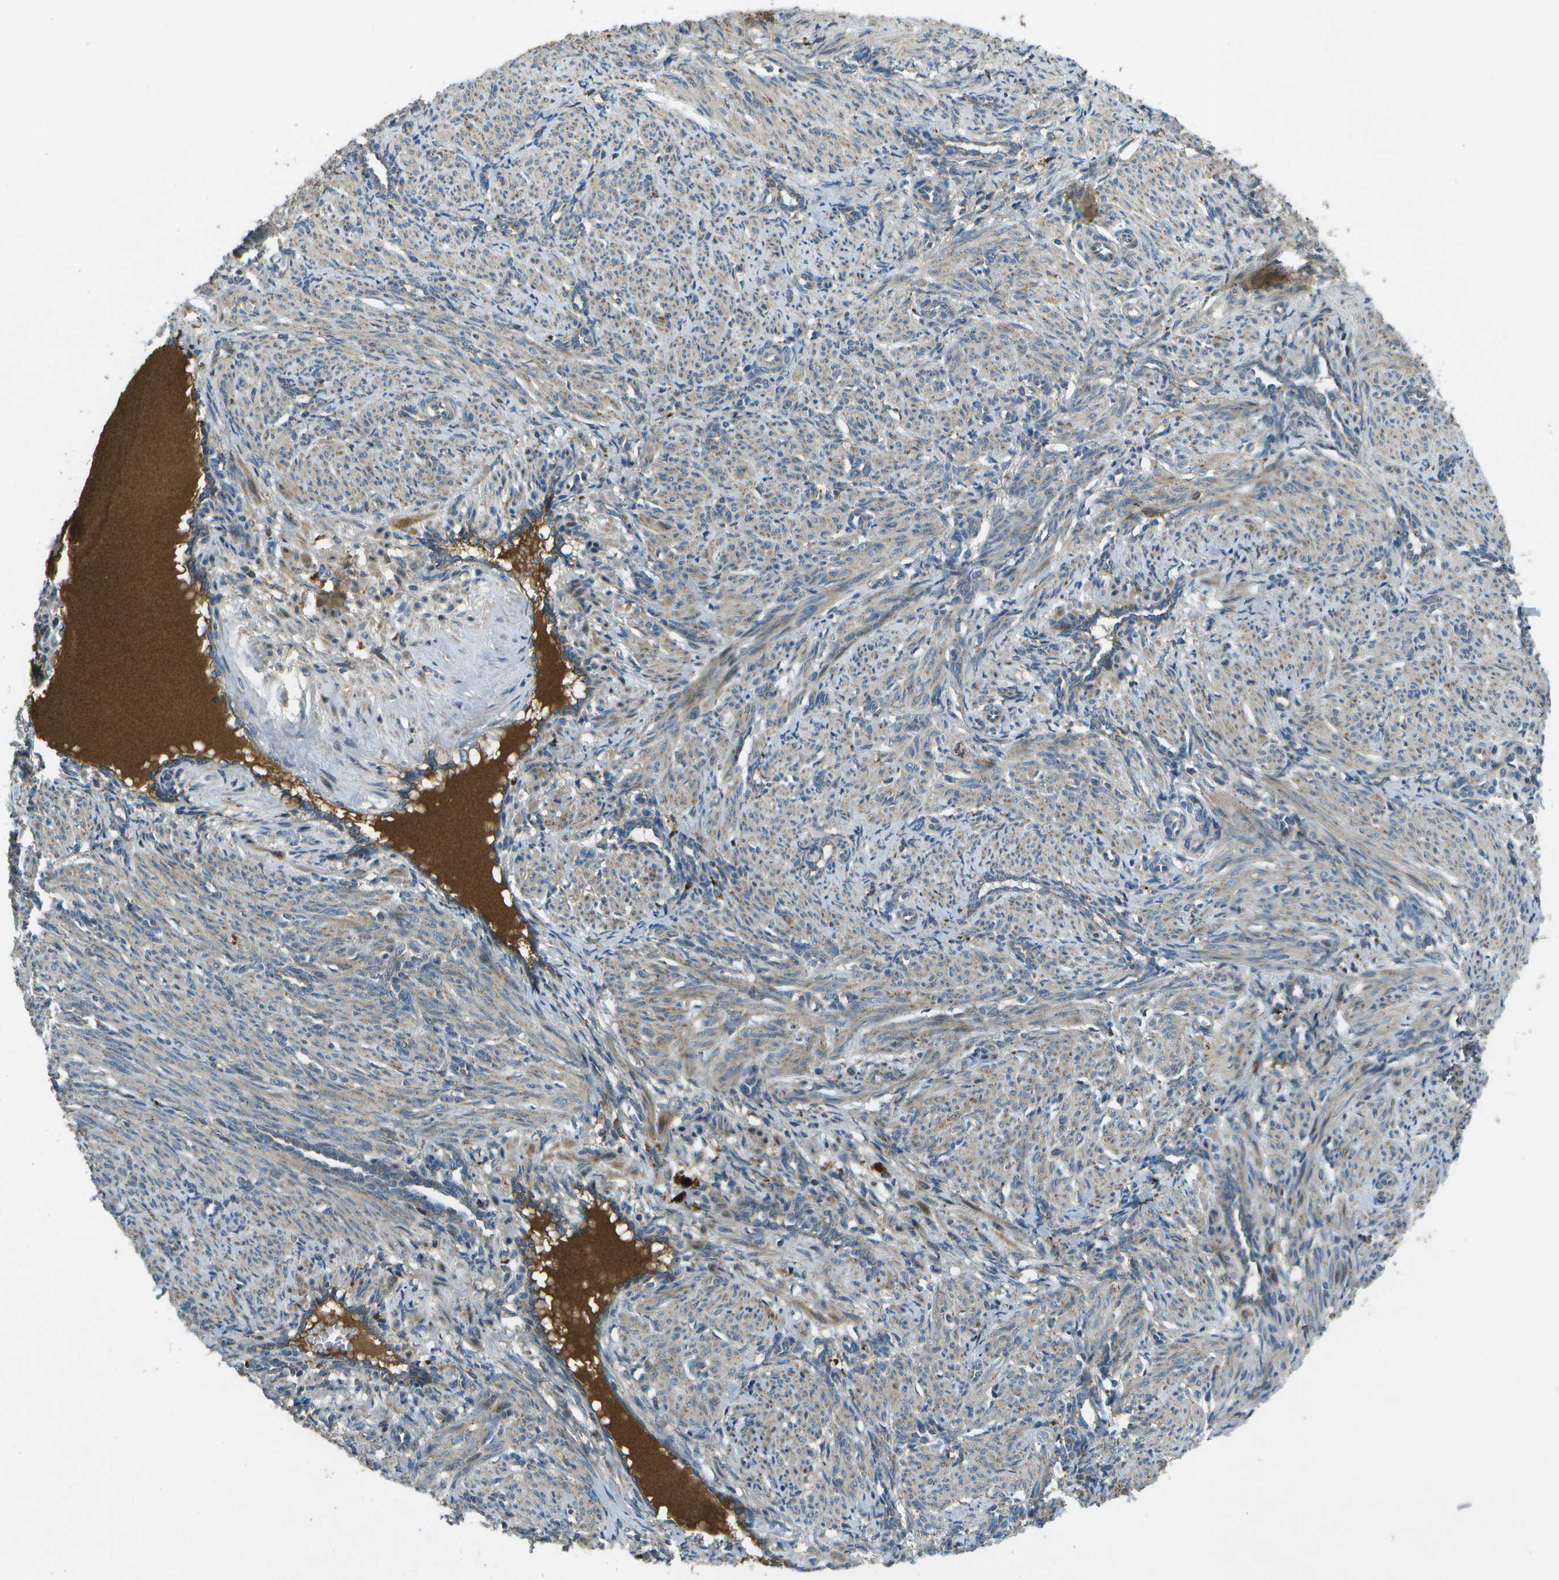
{"staining": {"intensity": "moderate", "quantity": ">75%", "location": "cytoplasmic/membranous"}, "tissue": "smooth muscle", "cell_type": "Smooth muscle cells", "image_type": "normal", "snomed": [{"axis": "morphology", "description": "Normal tissue, NOS"}, {"axis": "topography", "description": "Endometrium"}], "caption": "DAB immunohistochemical staining of unremarkable human smooth muscle reveals moderate cytoplasmic/membranous protein expression in approximately >75% of smooth muscle cells.", "gene": "PXYLP1", "patient": {"sex": "female", "age": 33}}